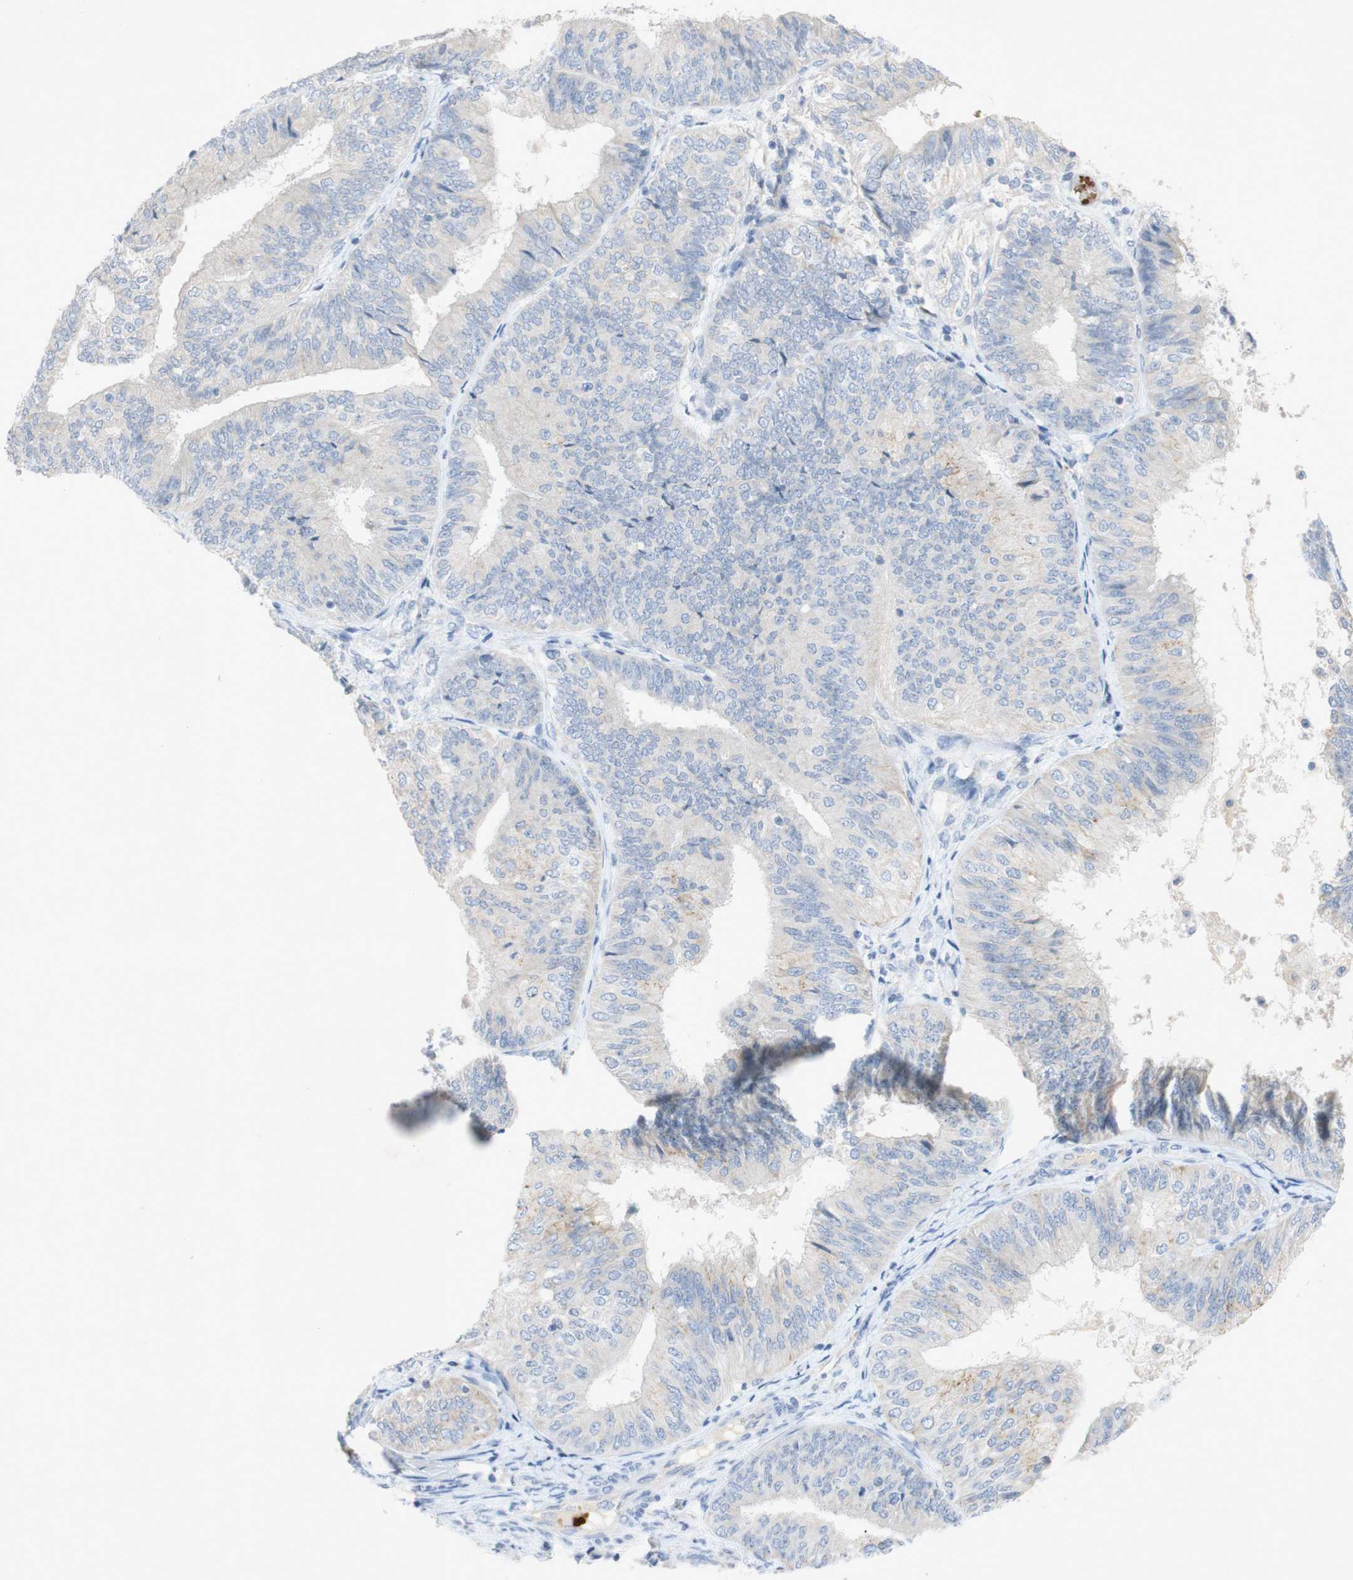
{"staining": {"intensity": "negative", "quantity": "none", "location": "none"}, "tissue": "endometrial cancer", "cell_type": "Tumor cells", "image_type": "cancer", "snomed": [{"axis": "morphology", "description": "Adenocarcinoma, NOS"}, {"axis": "topography", "description": "Endometrium"}], "caption": "DAB (3,3'-diaminobenzidine) immunohistochemical staining of human endometrial adenocarcinoma exhibits no significant staining in tumor cells.", "gene": "EPO", "patient": {"sex": "female", "age": 58}}